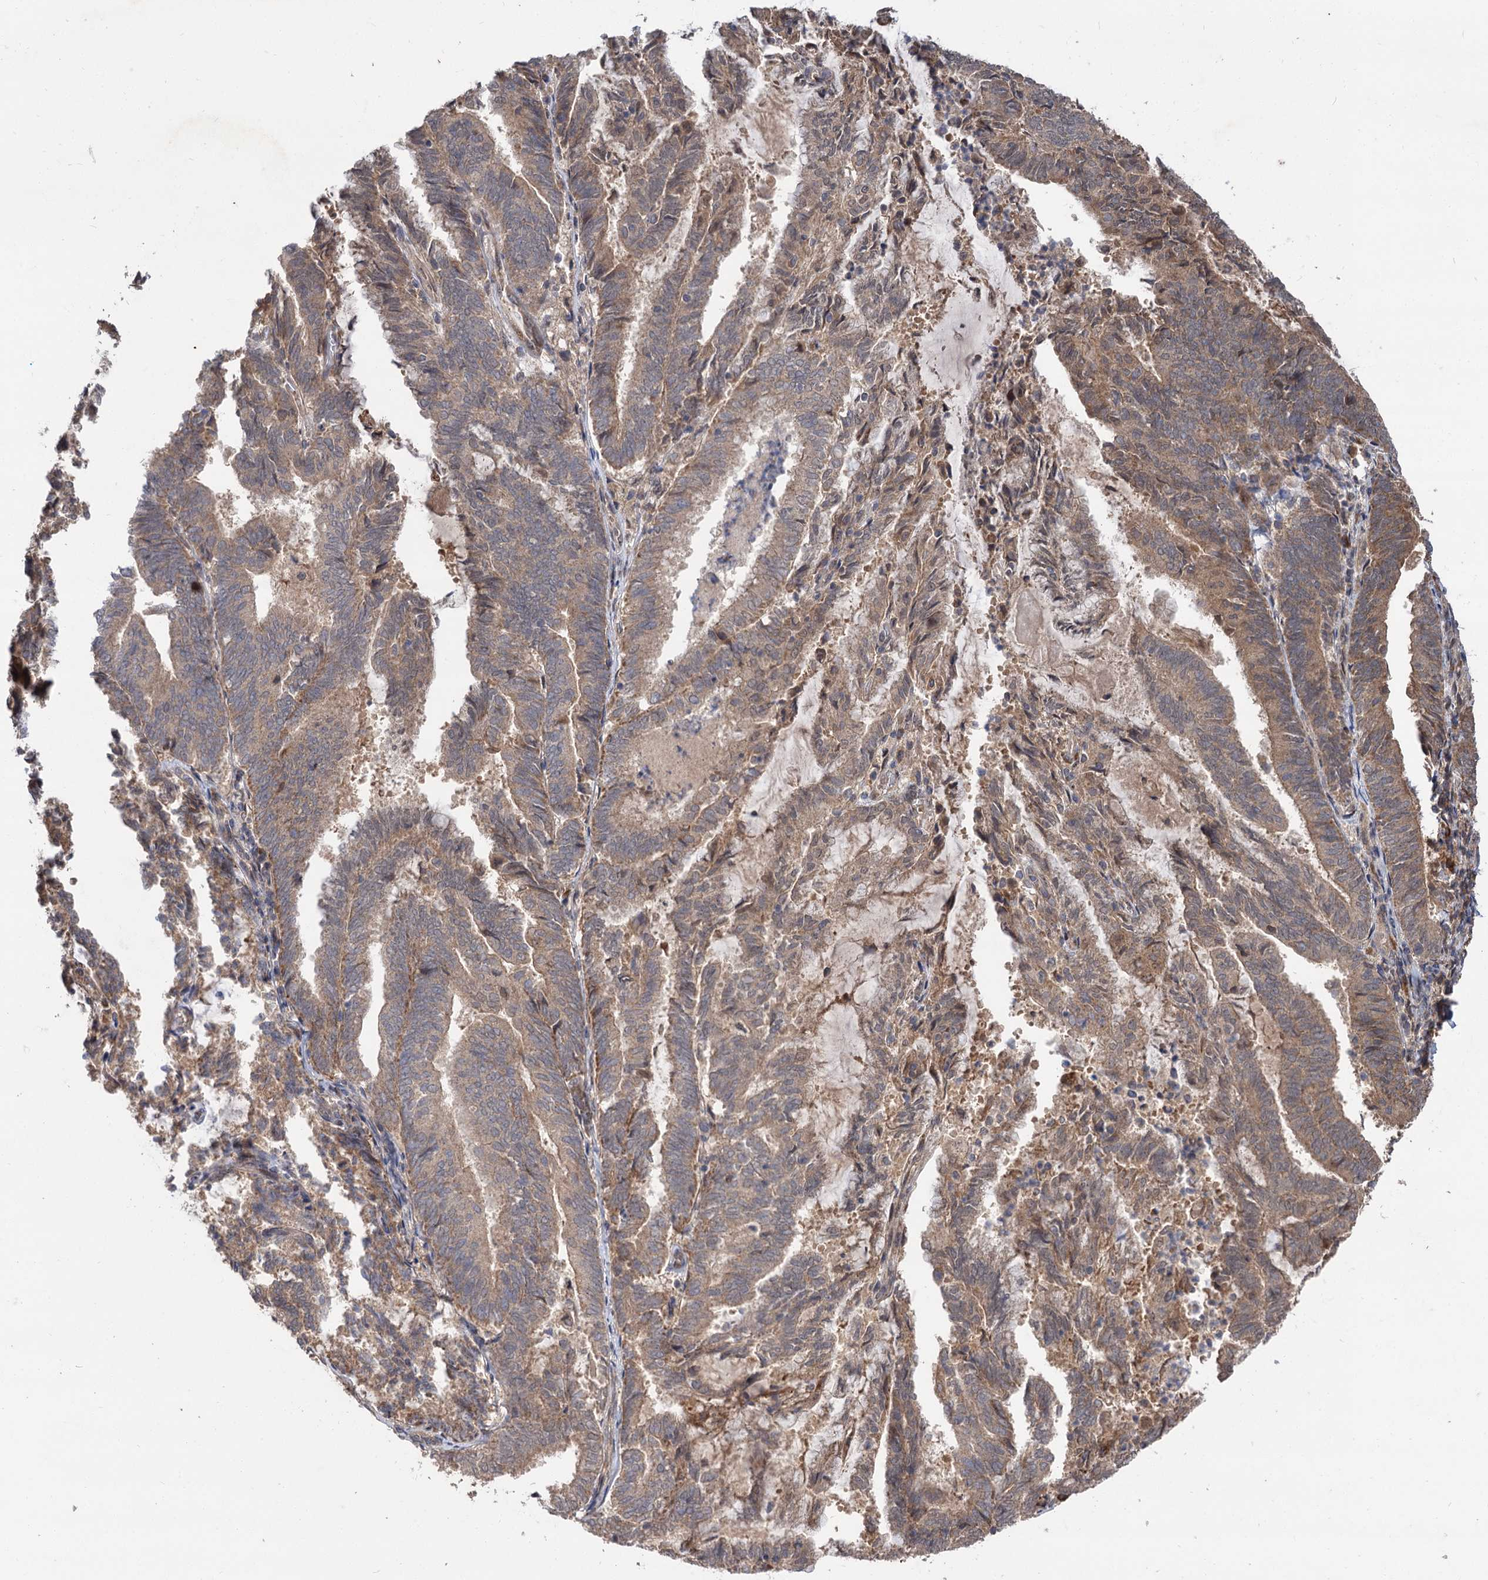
{"staining": {"intensity": "moderate", "quantity": "25%-75%", "location": "cytoplasmic/membranous"}, "tissue": "endometrial cancer", "cell_type": "Tumor cells", "image_type": "cancer", "snomed": [{"axis": "morphology", "description": "Adenocarcinoma, NOS"}, {"axis": "topography", "description": "Endometrium"}], "caption": "IHC staining of endometrial cancer (adenocarcinoma), which exhibits medium levels of moderate cytoplasmic/membranous positivity in approximately 25%-75% of tumor cells indicating moderate cytoplasmic/membranous protein staining. The staining was performed using DAB (3,3'-diaminobenzidine) (brown) for protein detection and nuclei were counterstained in hematoxylin (blue).", "gene": "FBXW8", "patient": {"sex": "female", "age": 80}}